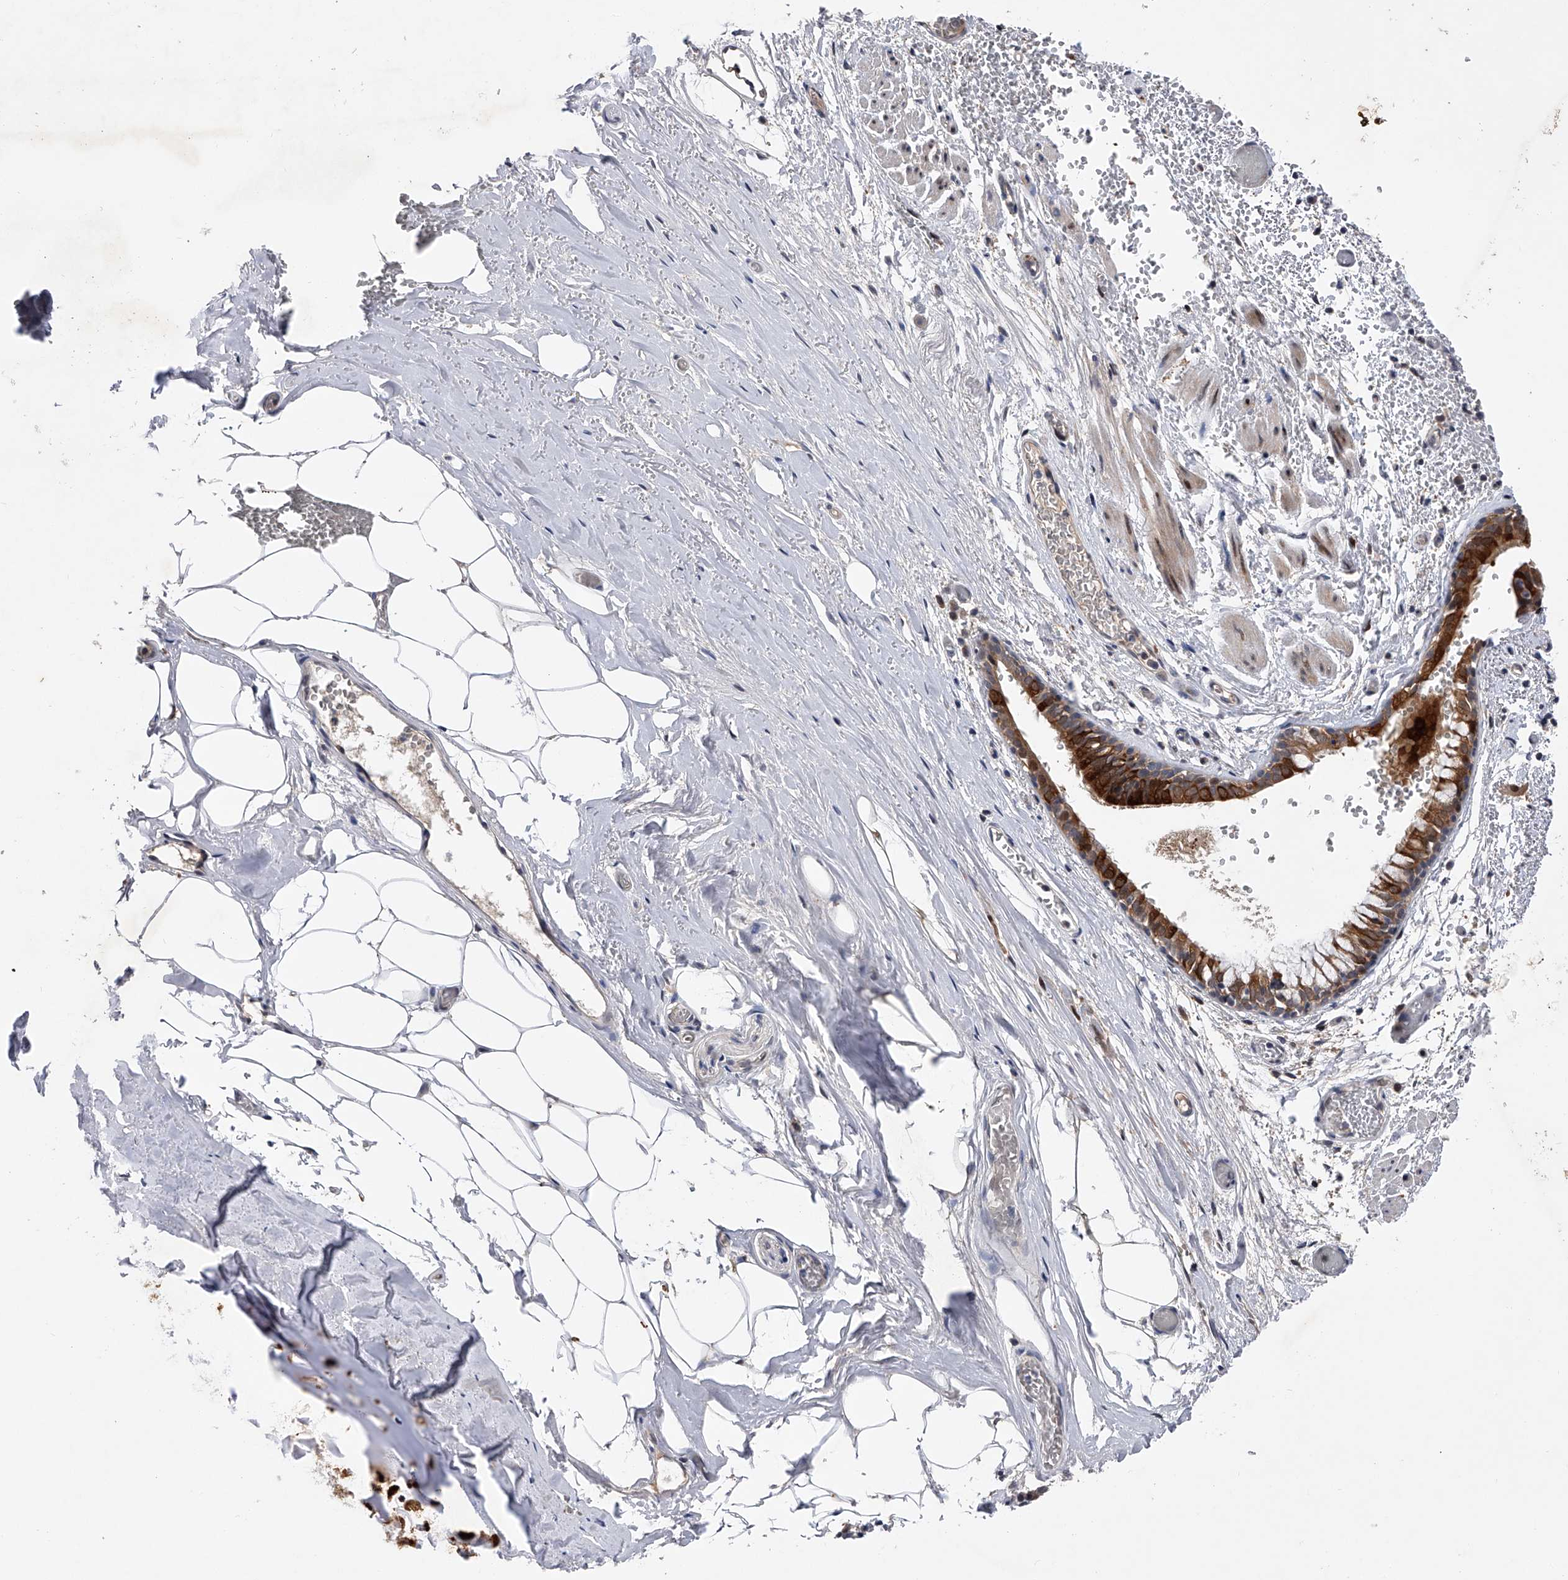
{"staining": {"intensity": "strong", "quantity": ">75%", "location": "cytoplasmic/membranous"}, "tissue": "bronchus", "cell_type": "Respiratory epithelial cells", "image_type": "normal", "snomed": [{"axis": "morphology", "description": "Normal tissue, NOS"}, {"axis": "topography", "description": "Bronchus"}, {"axis": "topography", "description": "Lung"}], "caption": "The histopathology image displays immunohistochemical staining of benign bronchus. There is strong cytoplasmic/membranous positivity is identified in approximately >75% of respiratory epithelial cells.", "gene": "RWDD2A", "patient": {"sex": "male", "age": 56}}